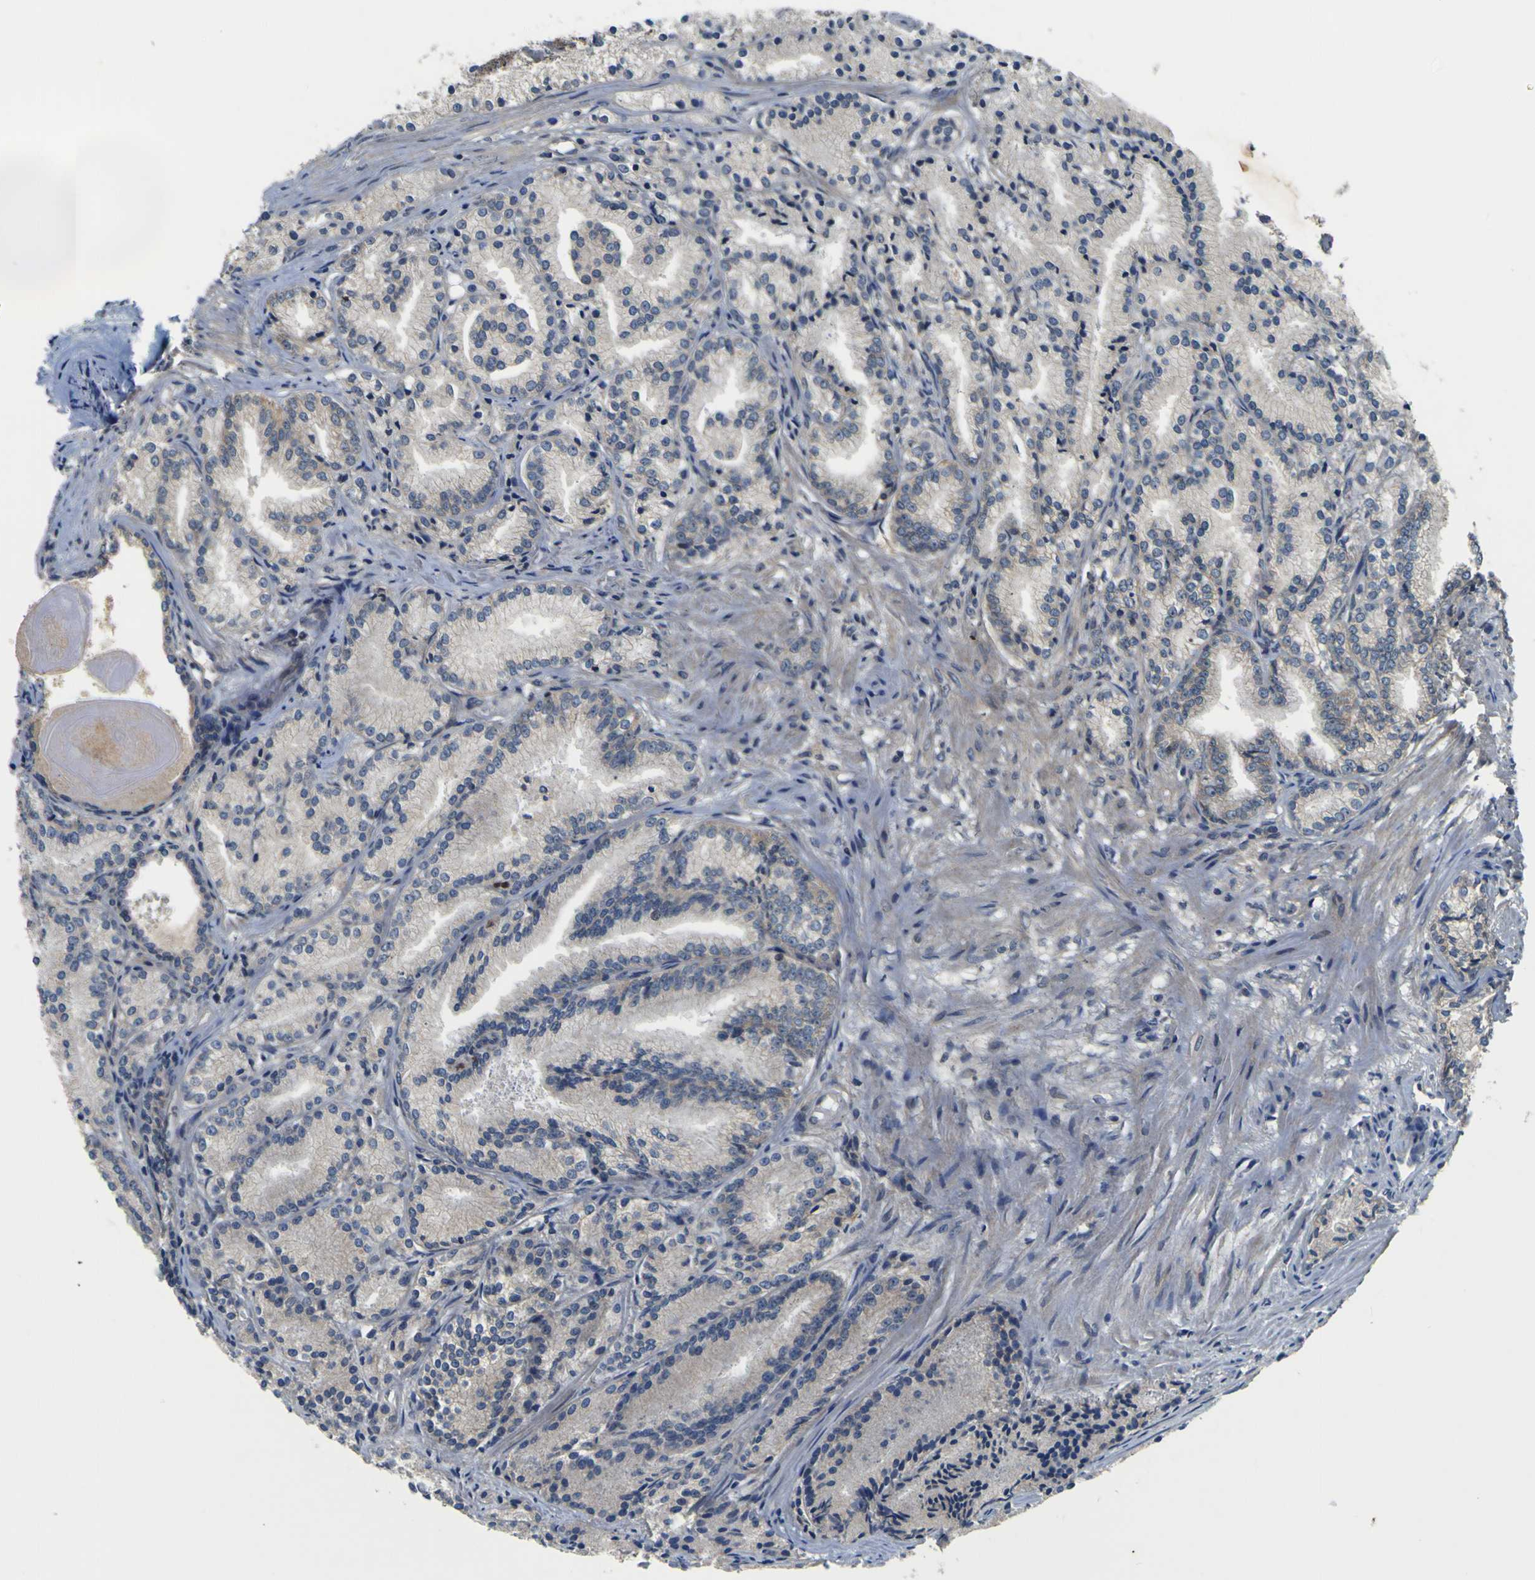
{"staining": {"intensity": "negative", "quantity": "none", "location": "none"}, "tissue": "prostate cancer", "cell_type": "Tumor cells", "image_type": "cancer", "snomed": [{"axis": "morphology", "description": "Adenocarcinoma, Low grade"}, {"axis": "topography", "description": "Prostate"}], "caption": "Immunohistochemistry (IHC) image of prostate low-grade adenocarcinoma stained for a protein (brown), which exhibits no positivity in tumor cells.", "gene": "EPHB4", "patient": {"sex": "male", "age": 72}}